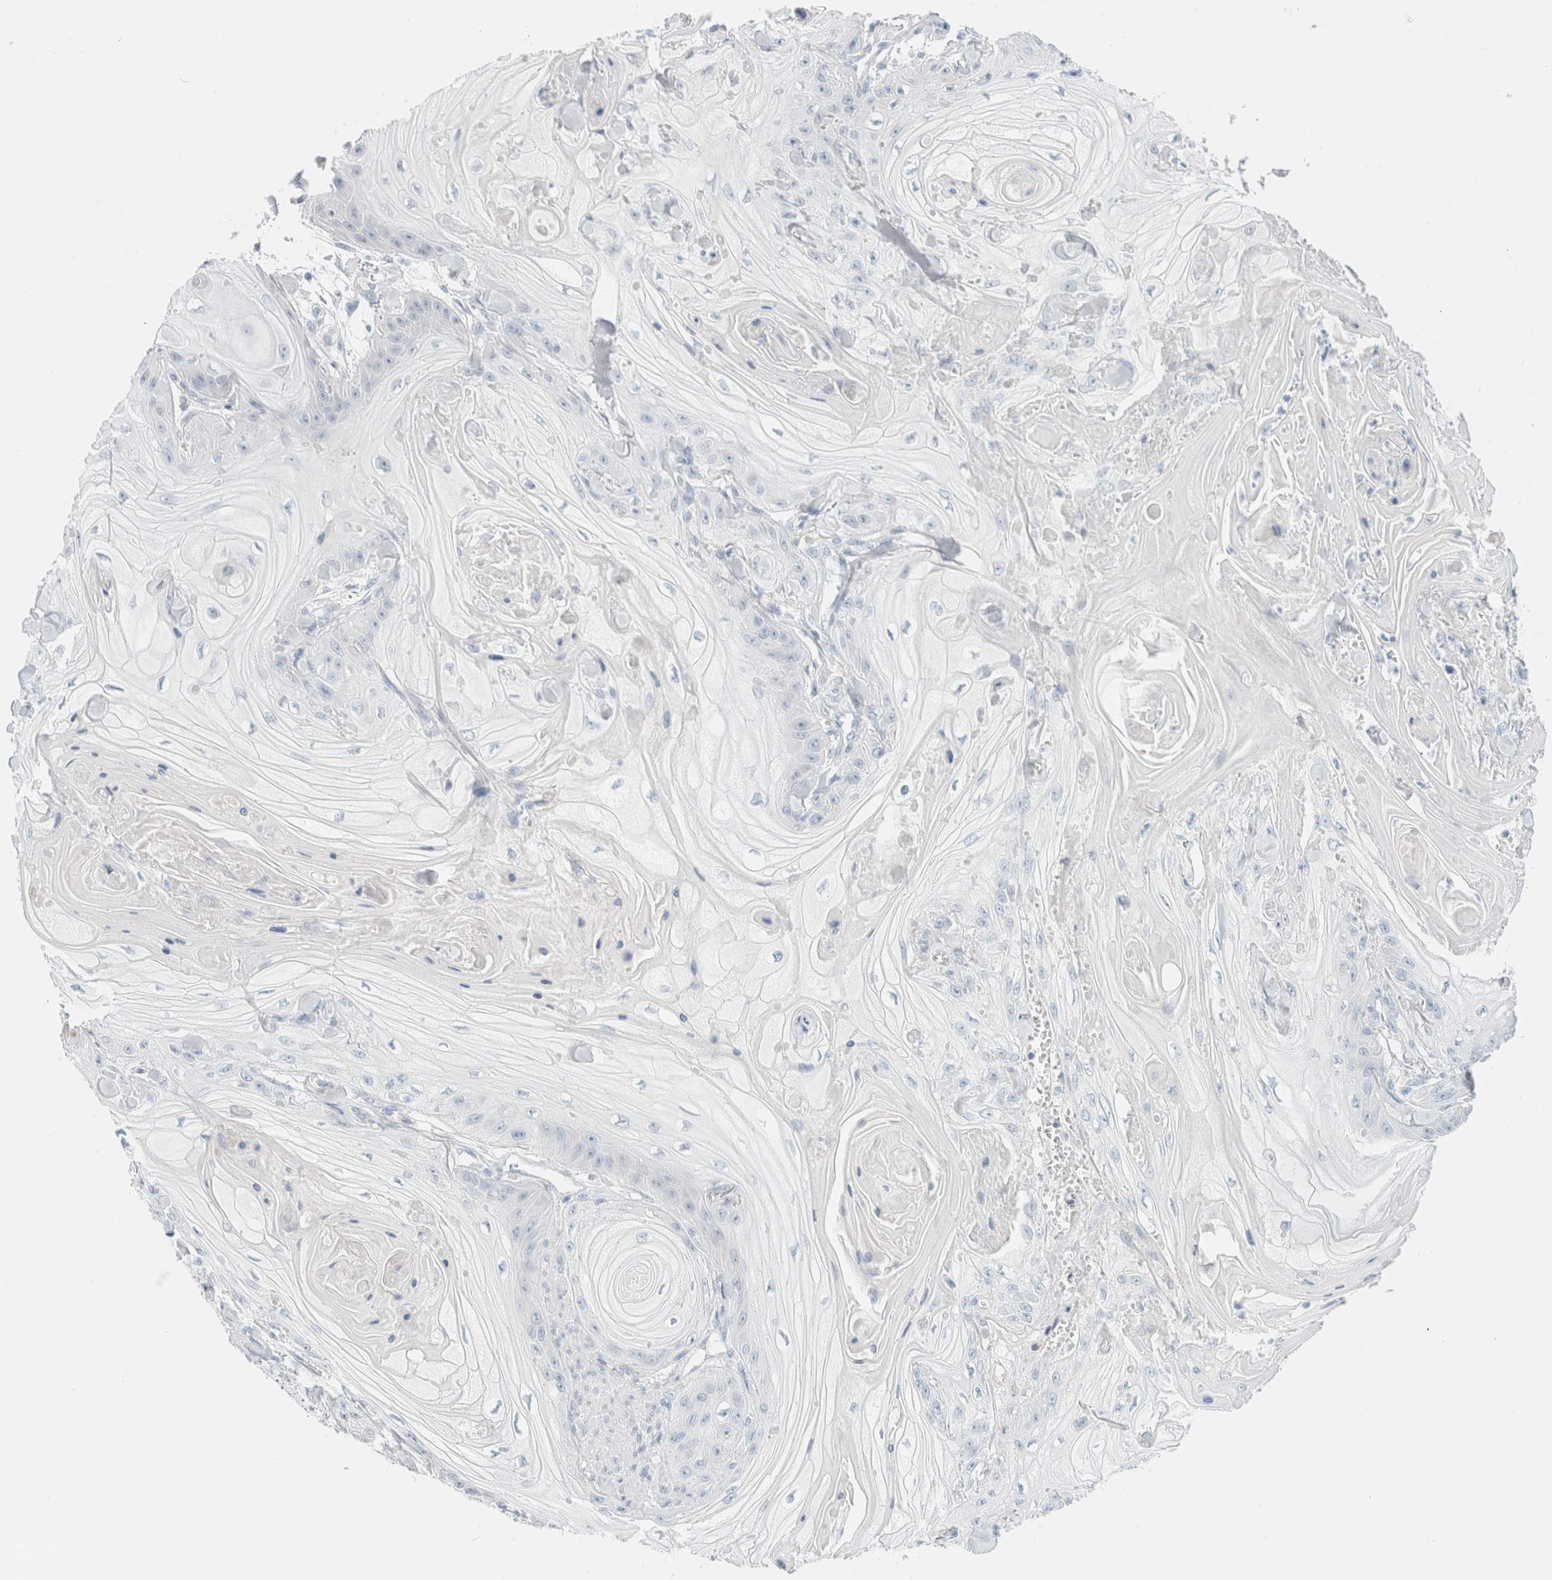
{"staining": {"intensity": "negative", "quantity": "none", "location": "none"}, "tissue": "skin cancer", "cell_type": "Tumor cells", "image_type": "cancer", "snomed": [{"axis": "morphology", "description": "Squamous cell carcinoma, NOS"}, {"axis": "topography", "description": "Skin"}], "caption": "DAB immunohistochemical staining of human skin squamous cell carcinoma exhibits no significant expression in tumor cells. The staining was performed using DAB to visualize the protein expression in brown, while the nuclei were stained in blue with hematoxylin (Magnification: 20x).", "gene": "CPQ", "patient": {"sex": "male", "age": 74}}